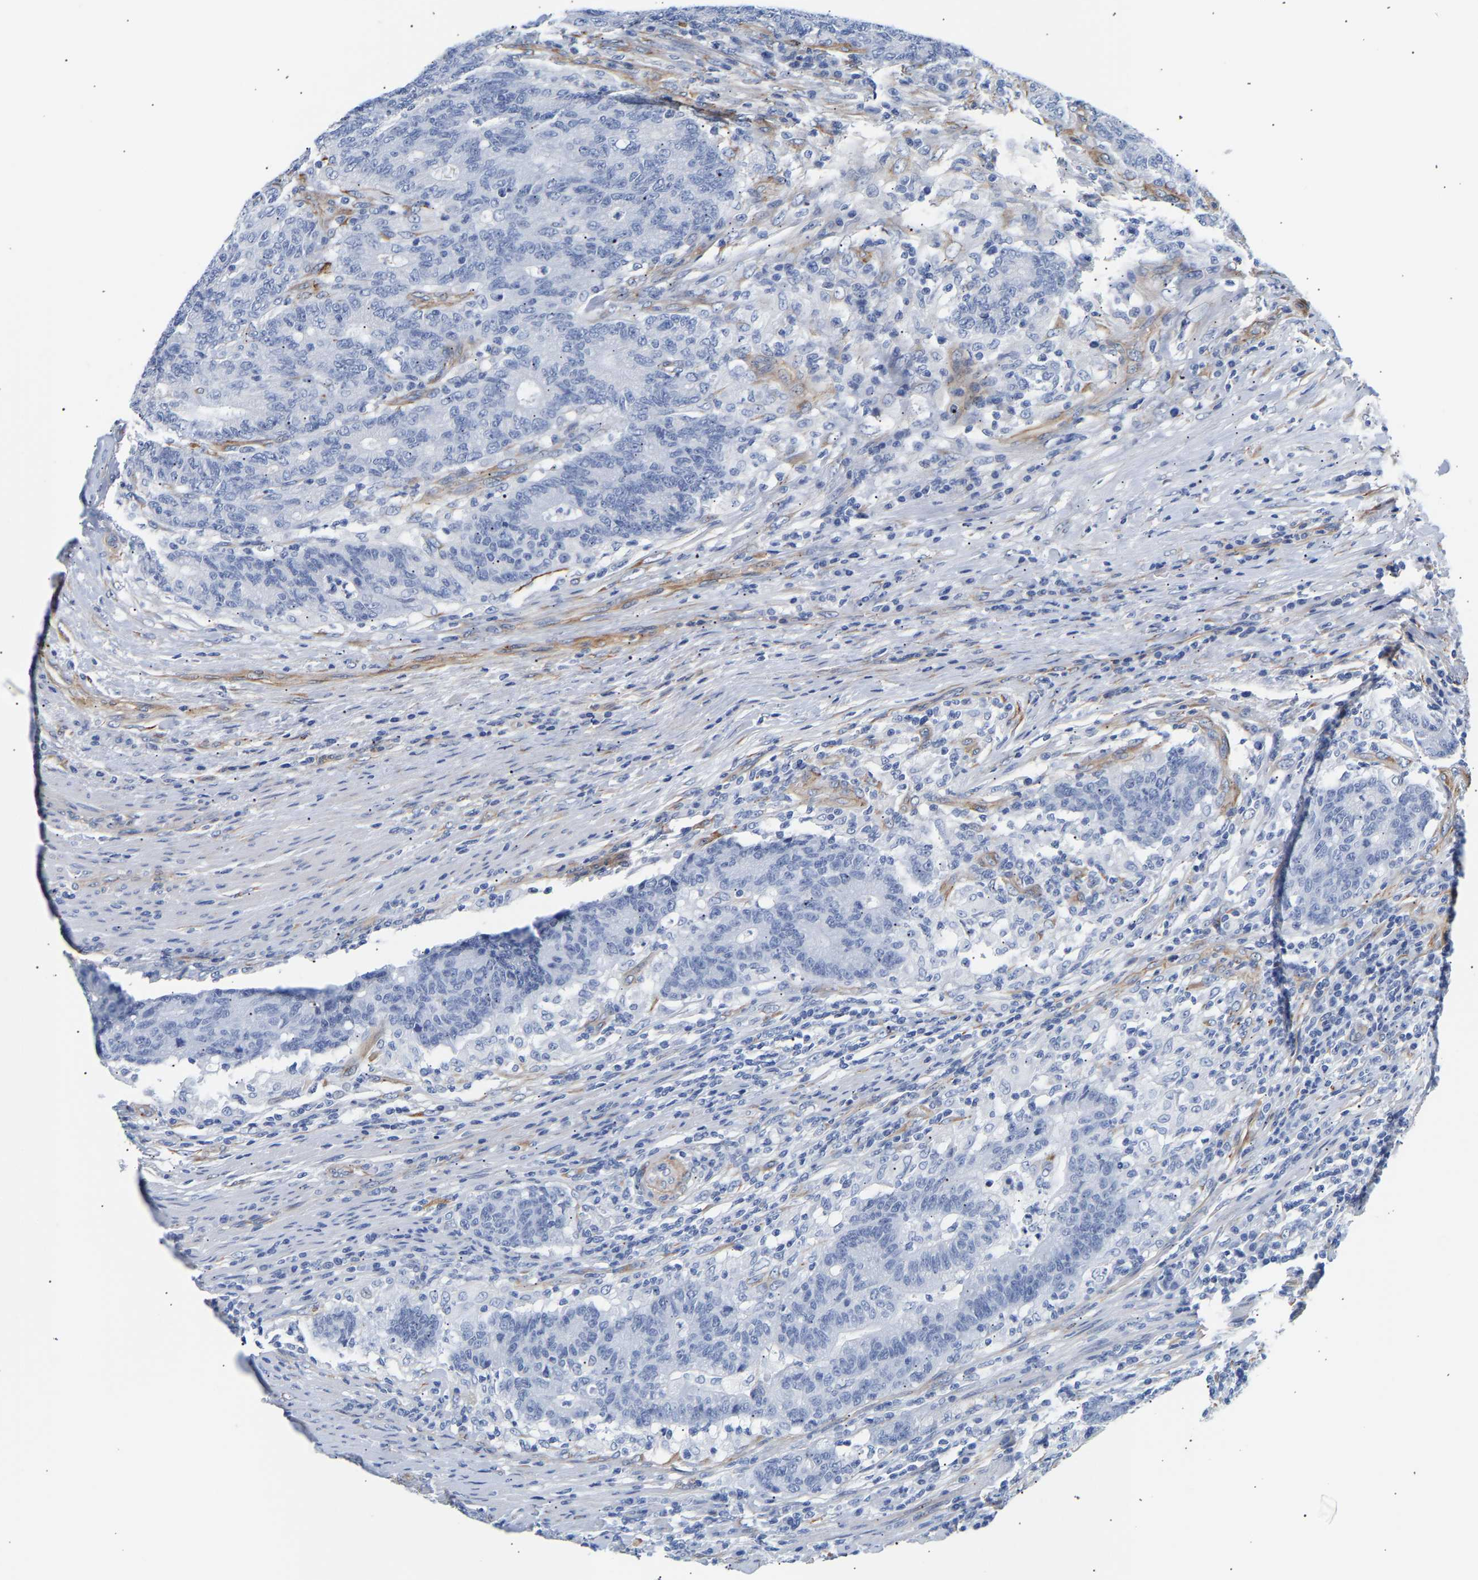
{"staining": {"intensity": "negative", "quantity": "none", "location": "none"}, "tissue": "colorectal cancer", "cell_type": "Tumor cells", "image_type": "cancer", "snomed": [{"axis": "morphology", "description": "Normal tissue, NOS"}, {"axis": "morphology", "description": "Adenocarcinoma, NOS"}, {"axis": "topography", "description": "Colon"}], "caption": "Protein analysis of colorectal adenocarcinoma exhibits no significant expression in tumor cells. (DAB (3,3'-diaminobenzidine) immunohistochemistry, high magnification).", "gene": "IGFBP7", "patient": {"sex": "female", "age": 75}}